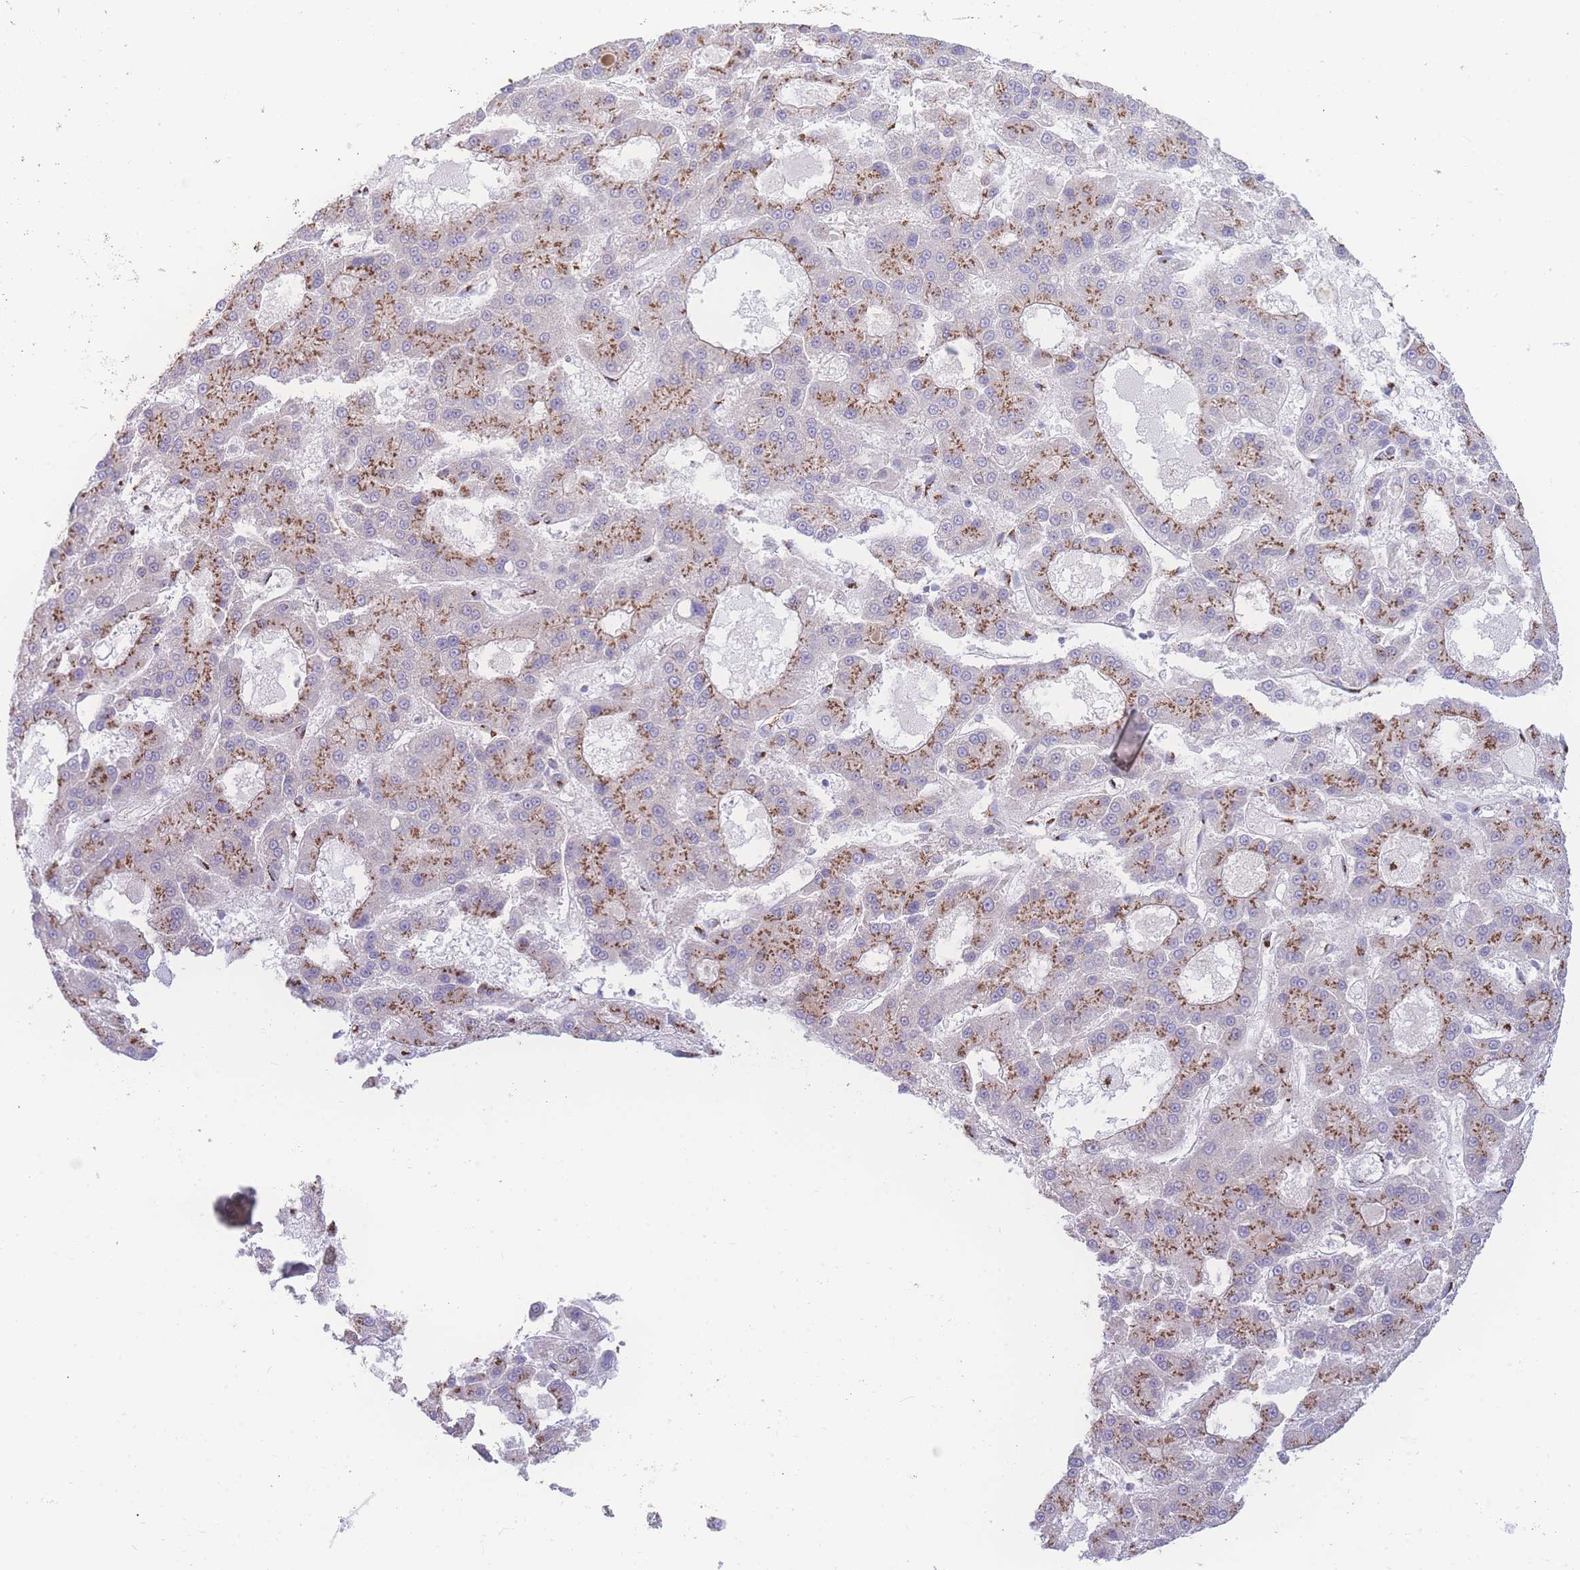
{"staining": {"intensity": "moderate", "quantity": ">75%", "location": "cytoplasmic/membranous"}, "tissue": "liver cancer", "cell_type": "Tumor cells", "image_type": "cancer", "snomed": [{"axis": "morphology", "description": "Carcinoma, Hepatocellular, NOS"}, {"axis": "topography", "description": "Liver"}], "caption": "Immunohistochemical staining of human liver hepatocellular carcinoma demonstrates medium levels of moderate cytoplasmic/membranous protein expression in about >75% of tumor cells.", "gene": "GOLM2", "patient": {"sex": "male", "age": 70}}